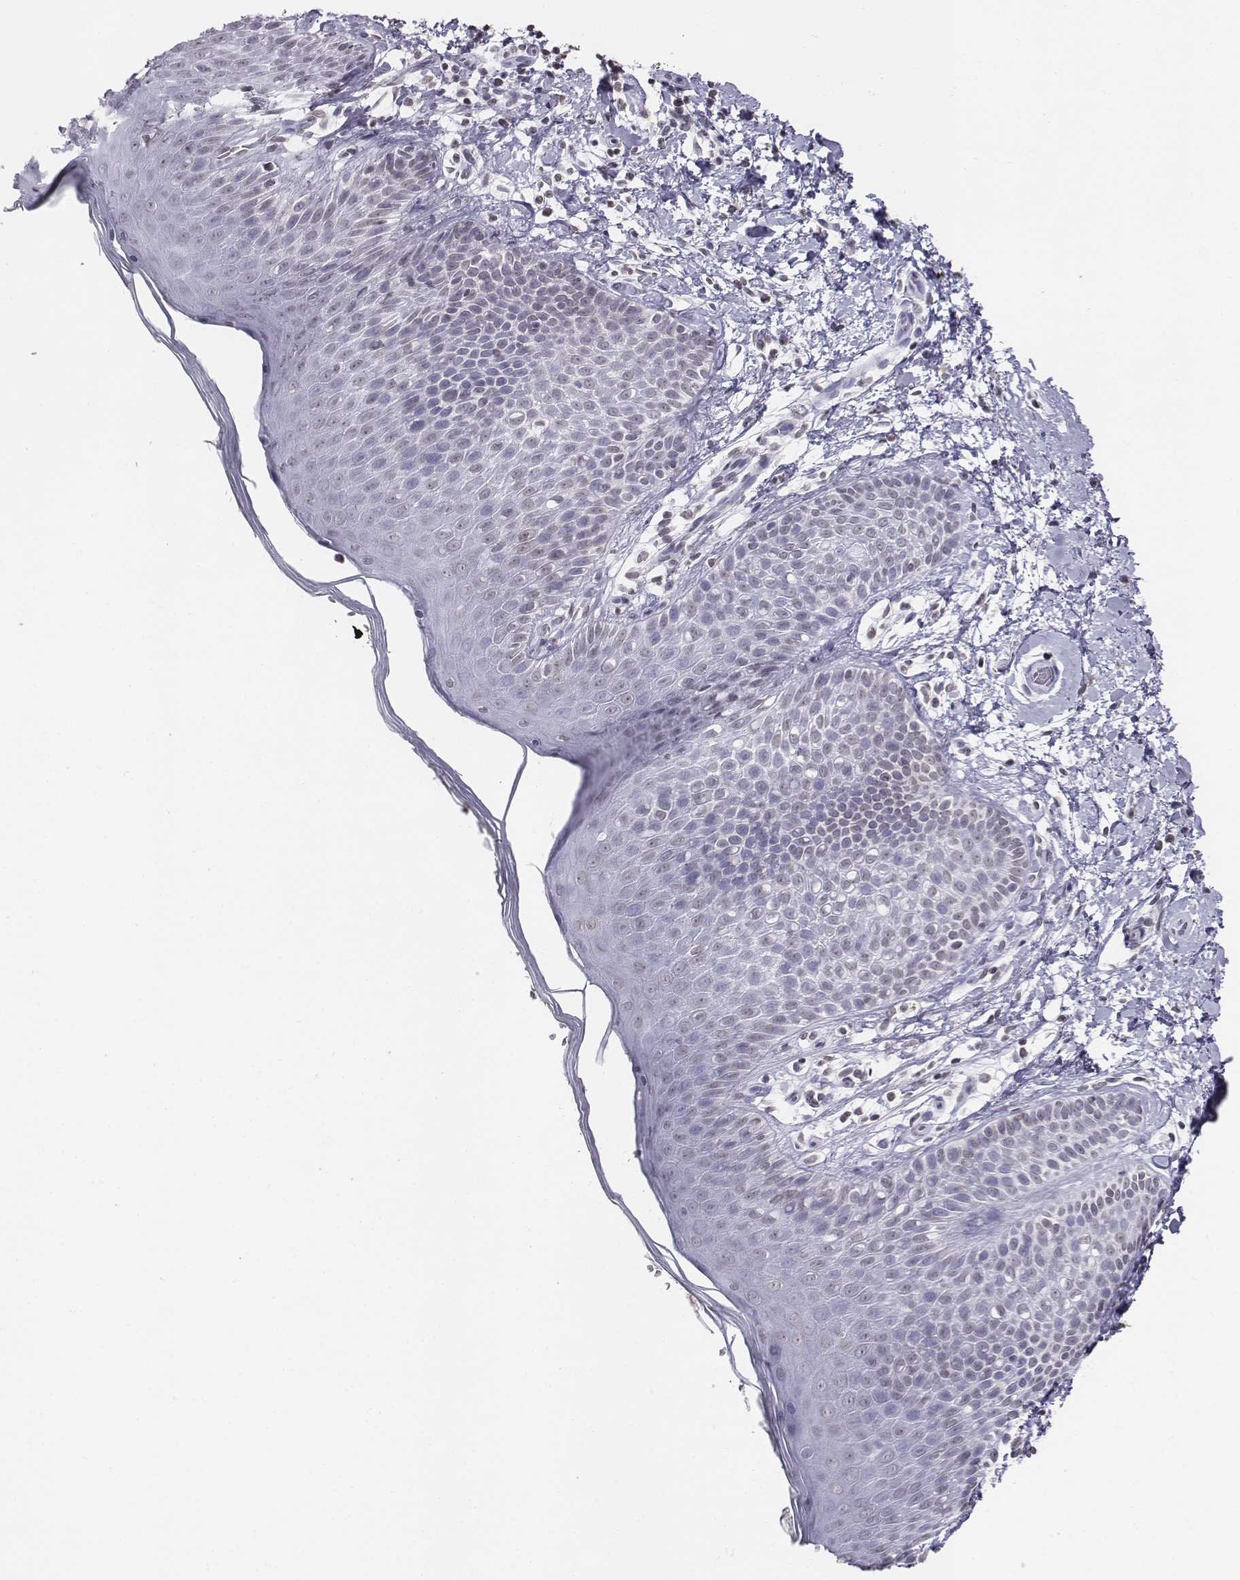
{"staining": {"intensity": "negative", "quantity": "none", "location": "none"}, "tissue": "skin", "cell_type": "Epidermal cells", "image_type": "normal", "snomed": [{"axis": "morphology", "description": "Normal tissue, NOS"}, {"axis": "topography", "description": "Anal"}], "caption": "Human skin stained for a protein using IHC exhibits no expression in epidermal cells.", "gene": "BARHL1", "patient": {"sex": "male", "age": 36}}